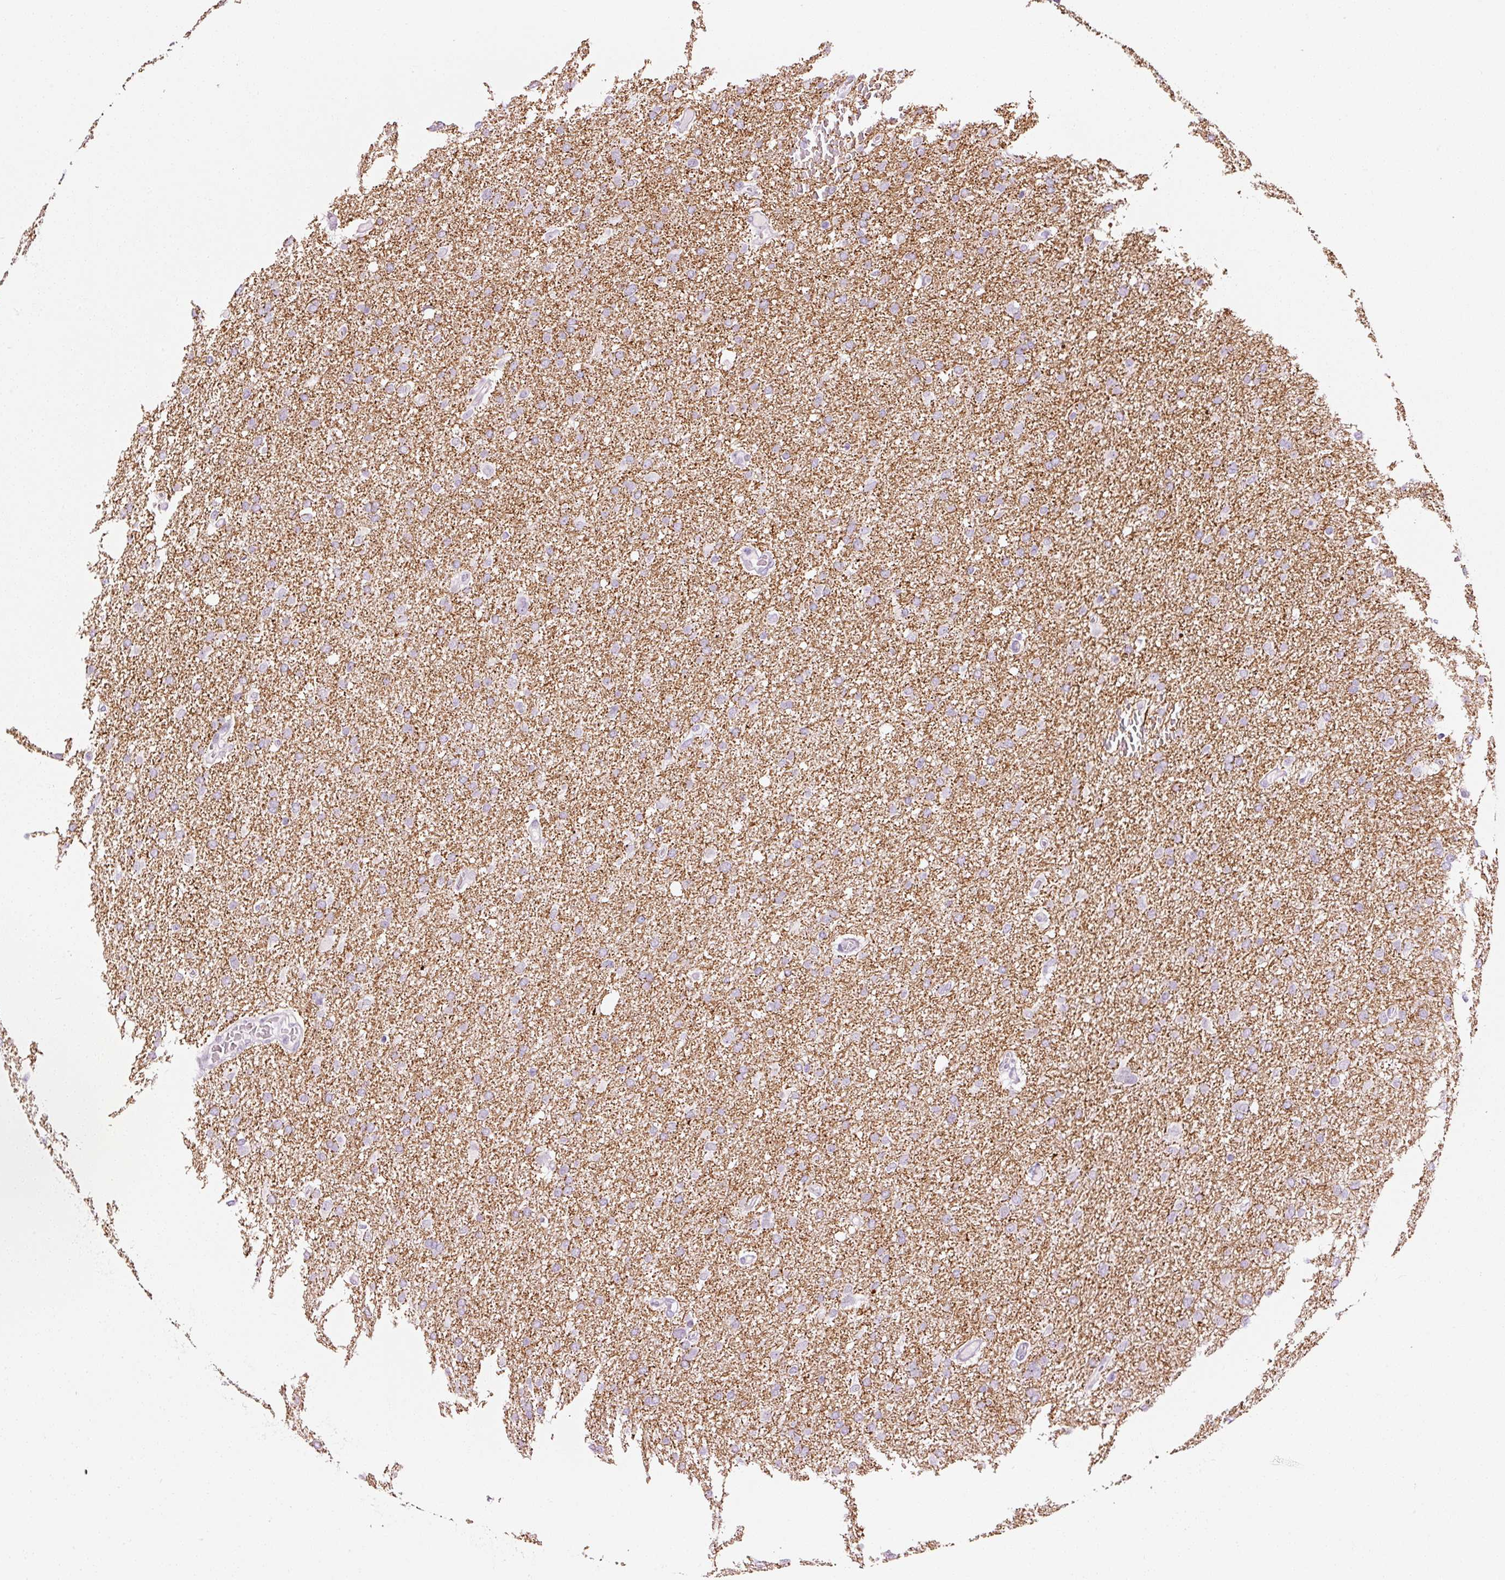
{"staining": {"intensity": "weak", "quantity": "<25%", "location": "cytoplasmic/membranous"}, "tissue": "glioma", "cell_type": "Tumor cells", "image_type": "cancer", "snomed": [{"axis": "morphology", "description": "Glioma, malignant, High grade"}, {"axis": "topography", "description": "Cerebral cortex"}], "caption": "DAB (3,3'-diaminobenzidine) immunohistochemical staining of glioma exhibits no significant staining in tumor cells.", "gene": "ANKRD20A1", "patient": {"sex": "female", "age": 36}}